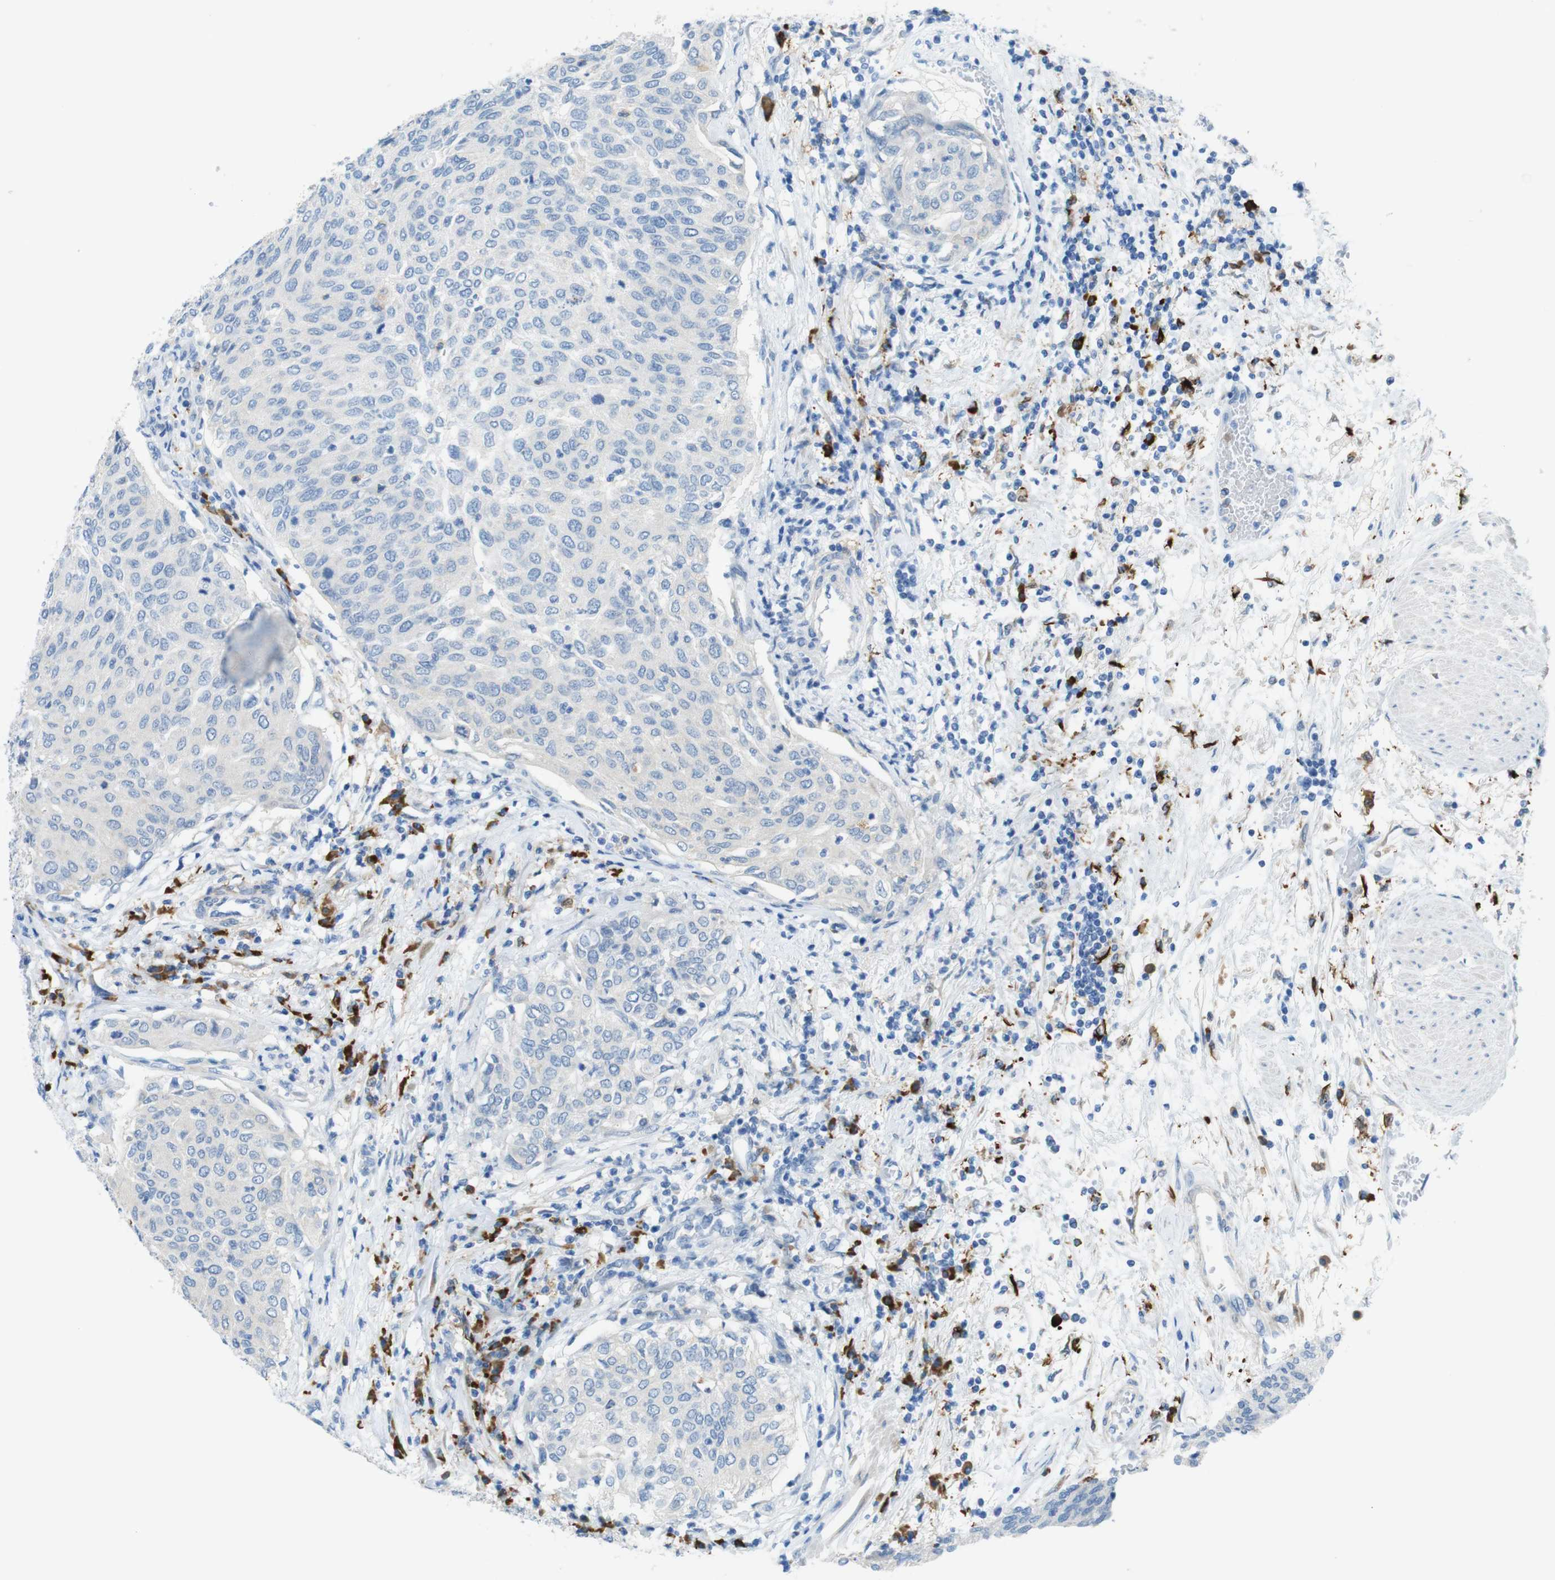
{"staining": {"intensity": "negative", "quantity": "none", "location": "none"}, "tissue": "urothelial cancer", "cell_type": "Tumor cells", "image_type": "cancer", "snomed": [{"axis": "morphology", "description": "Urothelial carcinoma, Low grade"}, {"axis": "topography", "description": "Urinary bladder"}], "caption": "Tumor cells show no significant protein positivity in urothelial cancer.", "gene": "CLMN", "patient": {"sex": "female", "age": 79}}